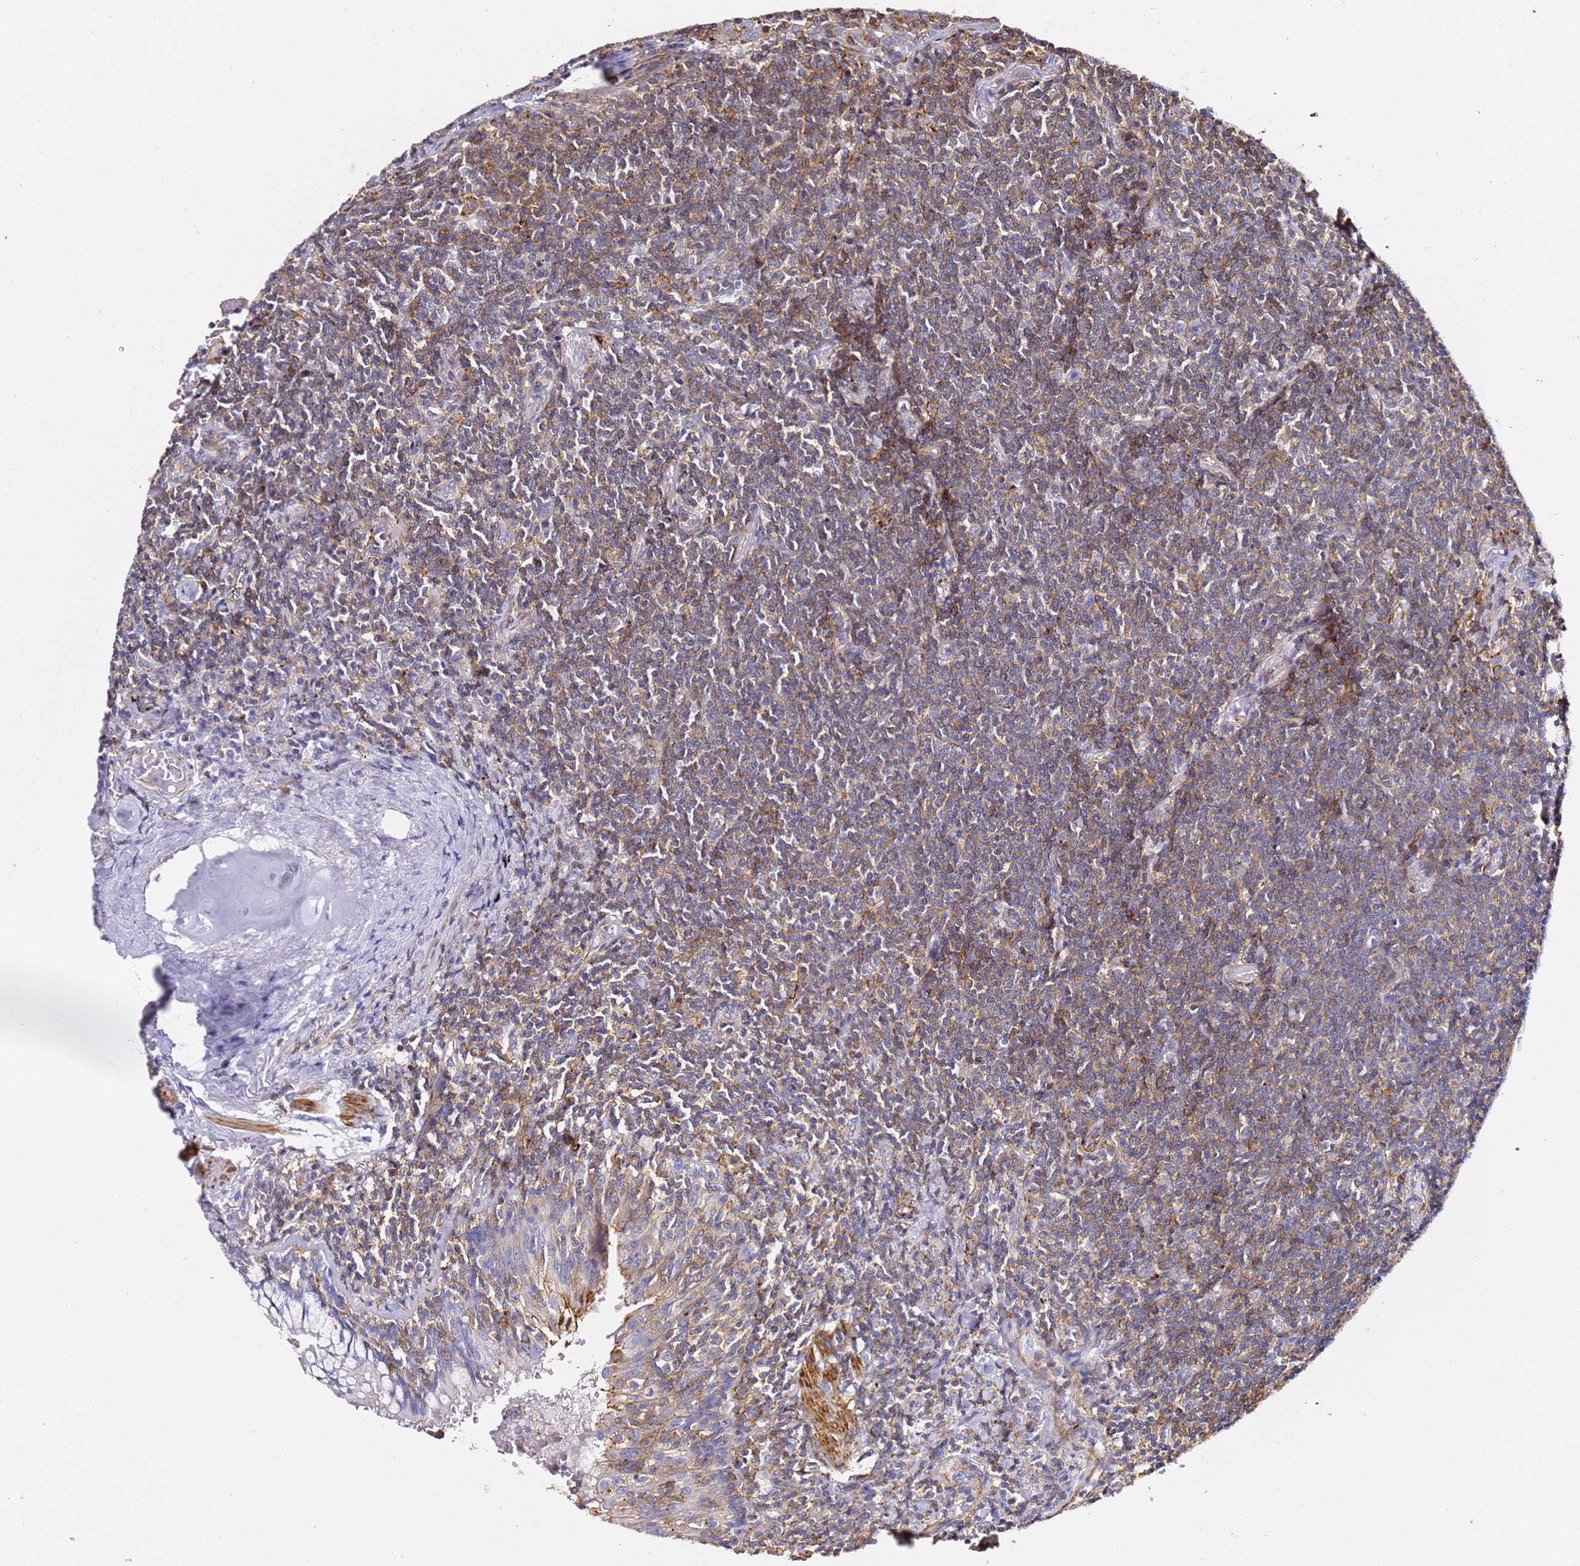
{"staining": {"intensity": "moderate", "quantity": "25%-75%", "location": "cytoplasmic/membranous"}, "tissue": "lymphoma", "cell_type": "Tumor cells", "image_type": "cancer", "snomed": [{"axis": "morphology", "description": "Malignant lymphoma, non-Hodgkin's type, Low grade"}, {"axis": "topography", "description": "Lung"}], "caption": "A micrograph of human malignant lymphoma, non-Hodgkin's type (low-grade) stained for a protein demonstrates moderate cytoplasmic/membranous brown staining in tumor cells.", "gene": "ZNF671", "patient": {"sex": "female", "age": 71}}